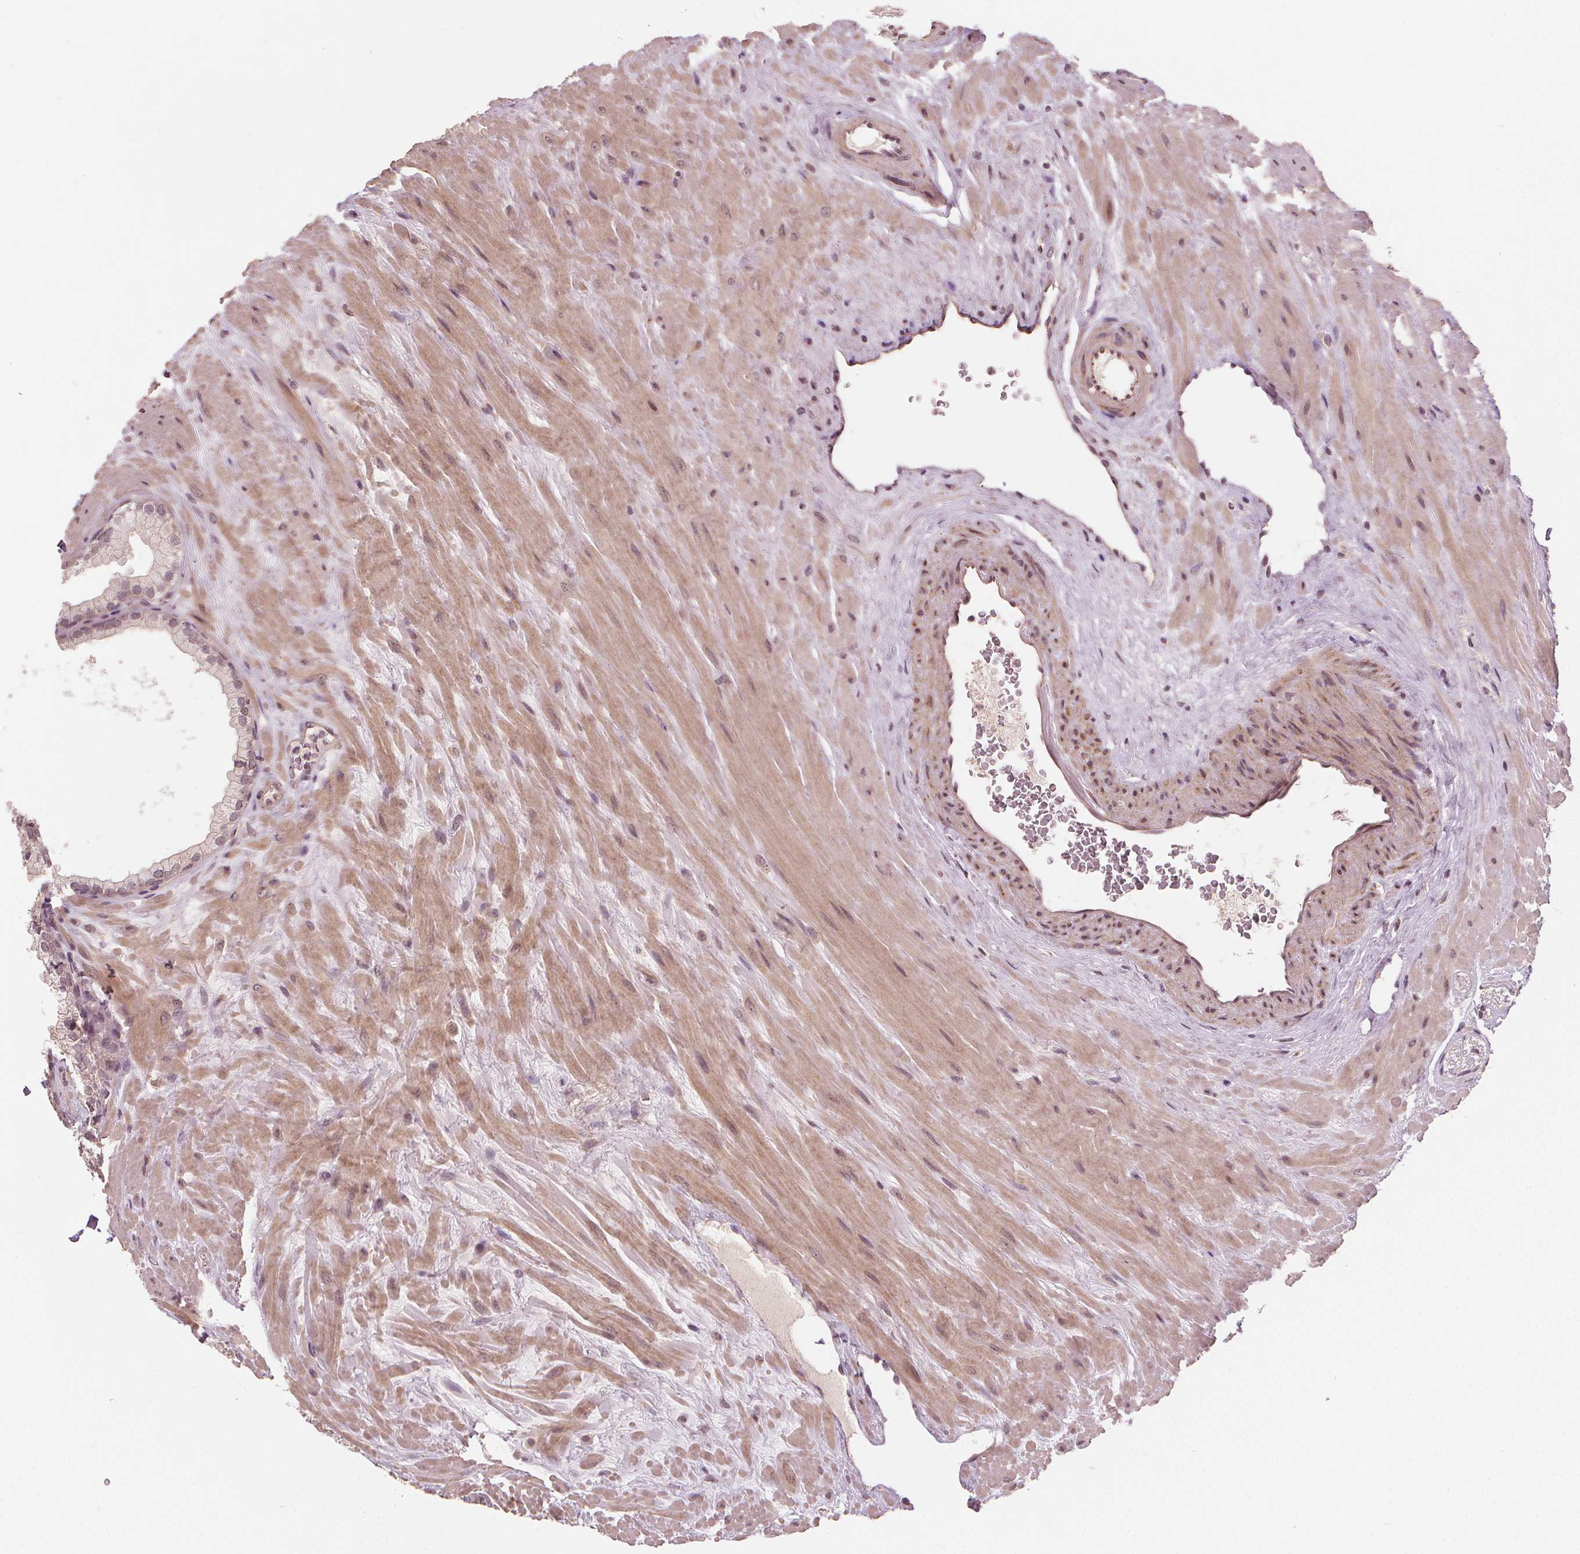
{"staining": {"intensity": "moderate", "quantity": "<25%", "location": "cytoplasmic/membranous"}, "tissue": "prostate", "cell_type": "Glandular cells", "image_type": "normal", "snomed": [{"axis": "morphology", "description": "Normal tissue, NOS"}, {"axis": "topography", "description": "Prostate"}, {"axis": "topography", "description": "Peripheral nerve tissue"}], "caption": "Protein expression analysis of benign human prostate reveals moderate cytoplasmic/membranous staining in about <25% of glandular cells.", "gene": "CLBA1", "patient": {"sex": "male", "age": 61}}